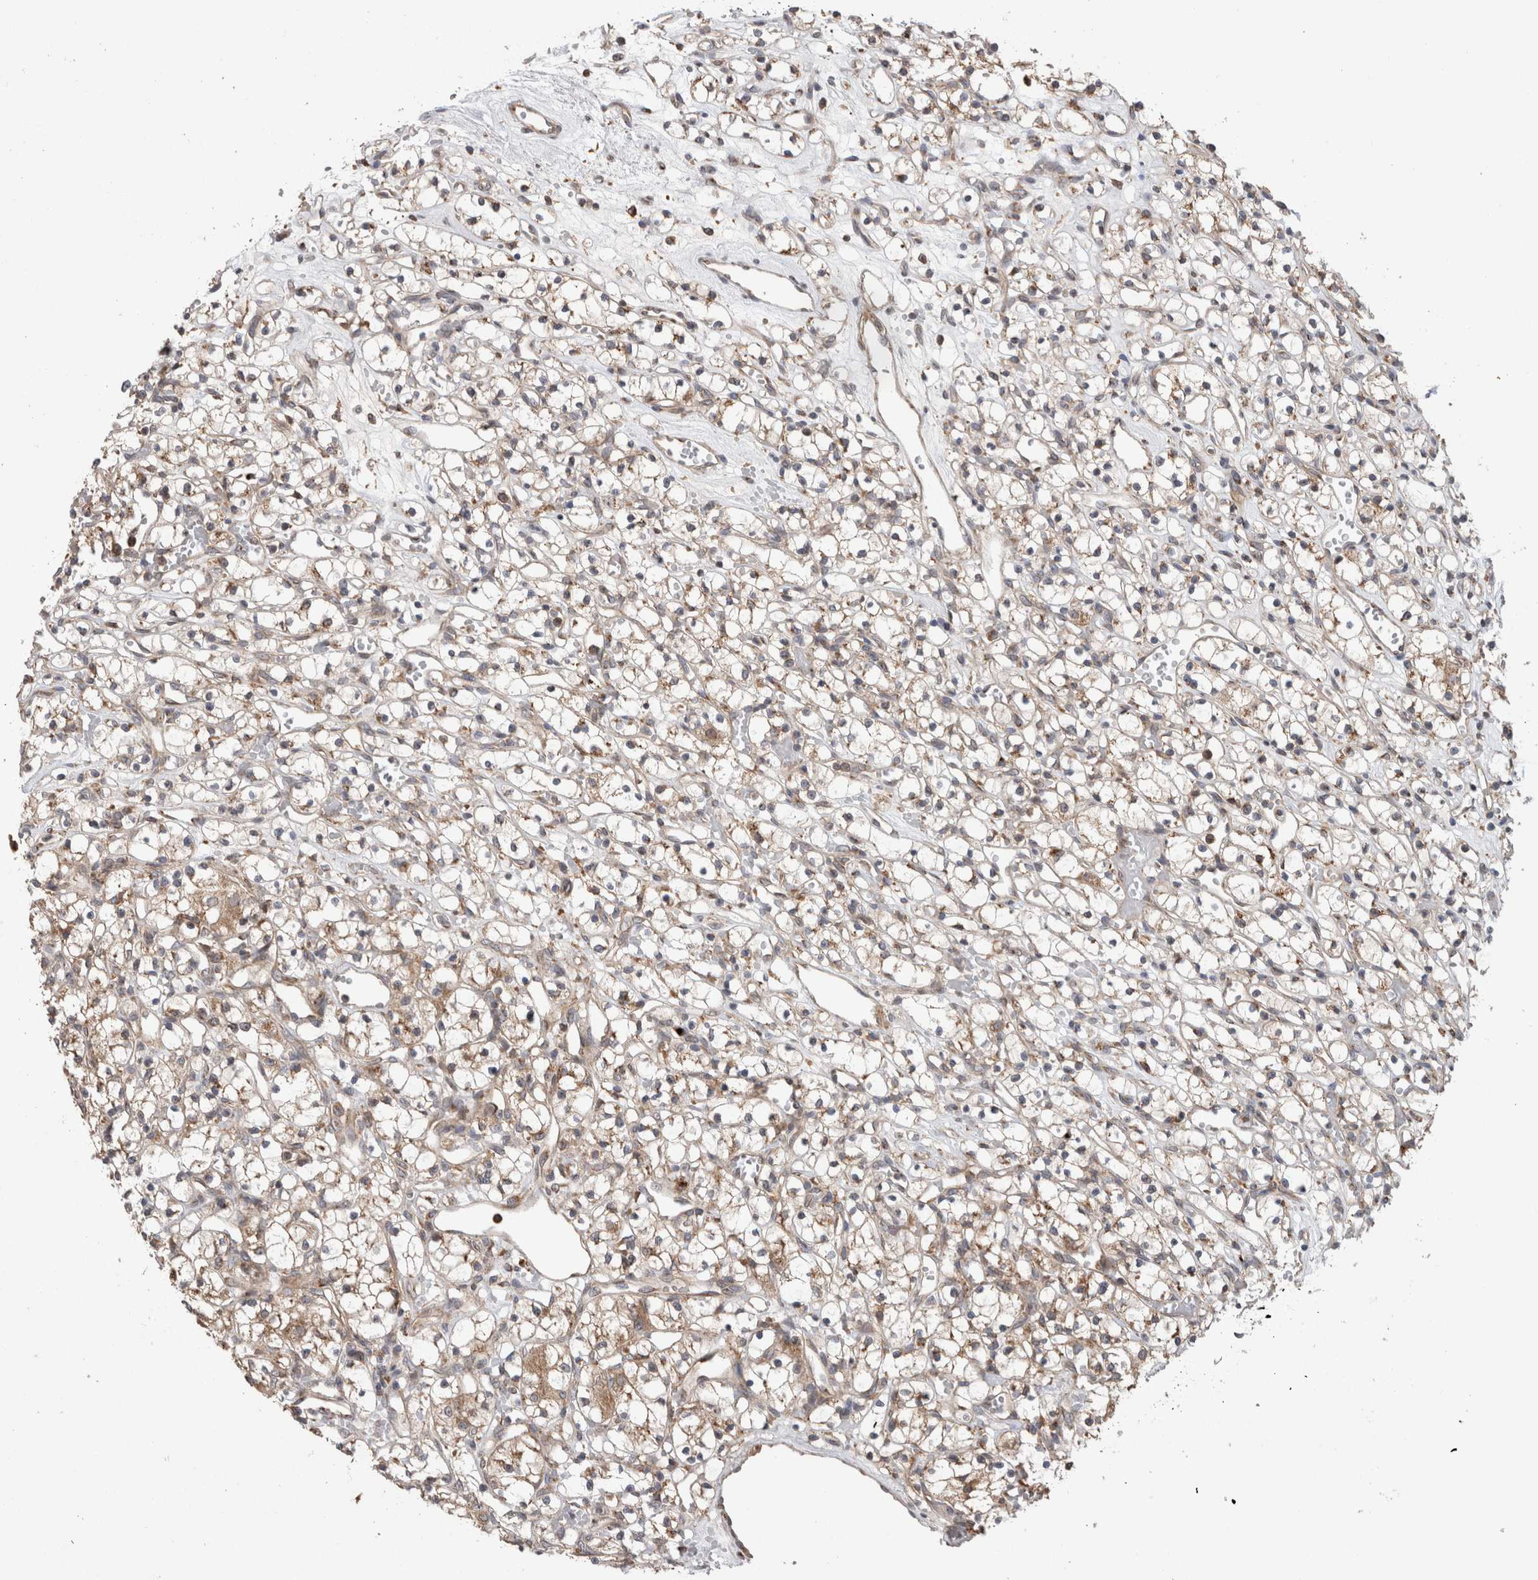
{"staining": {"intensity": "weak", "quantity": "25%-75%", "location": "cytoplasmic/membranous"}, "tissue": "renal cancer", "cell_type": "Tumor cells", "image_type": "cancer", "snomed": [{"axis": "morphology", "description": "Adenocarcinoma, NOS"}, {"axis": "topography", "description": "Kidney"}], "caption": "A micrograph of human adenocarcinoma (renal) stained for a protein displays weak cytoplasmic/membranous brown staining in tumor cells. Nuclei are stained in blue.", "gene": "TRIM5", "patient": {"sex": "female", "age": 59}}